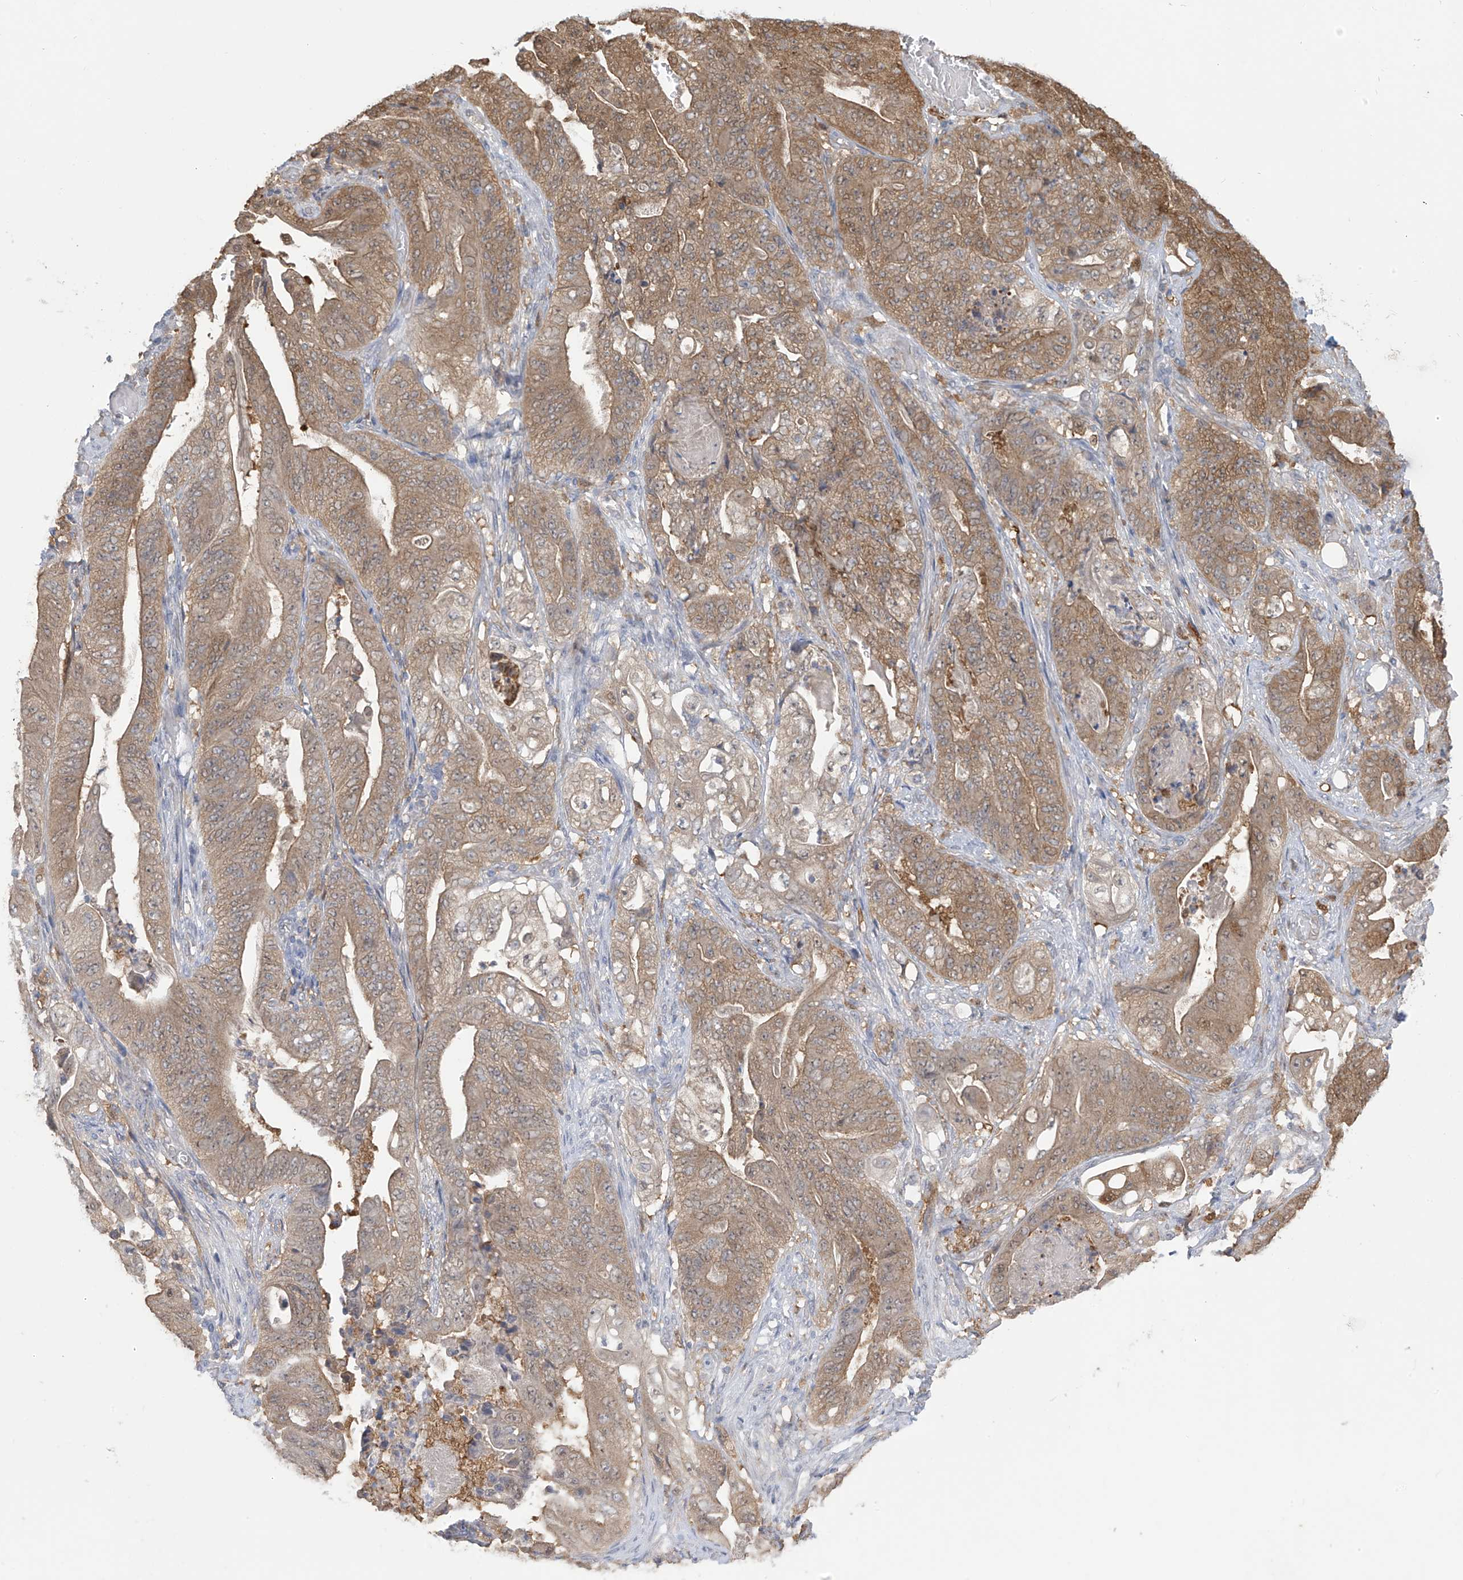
{"staining": {"intensity": "moderate", "quantity": ">75%", "location": "cytoplasmic/membranous"}, "tissue": "stomach cancer", "cell_type": "Tumor cells", "image_type": "cancer", "snomed": [{"axis": "morphology", "description": "Adenocarcinoma, NOS"}, {"axis": "topography", "description": "Stomach"}], "caption": "This is an image of immunohistochemistry (IHC) staining of adenocarcinoma (stomach), which shows moderate positivity in the cytoplasmic/membranous of tumor cells.", "gene": "IDH1", "patient": {"sex": "female", "age": 73}}